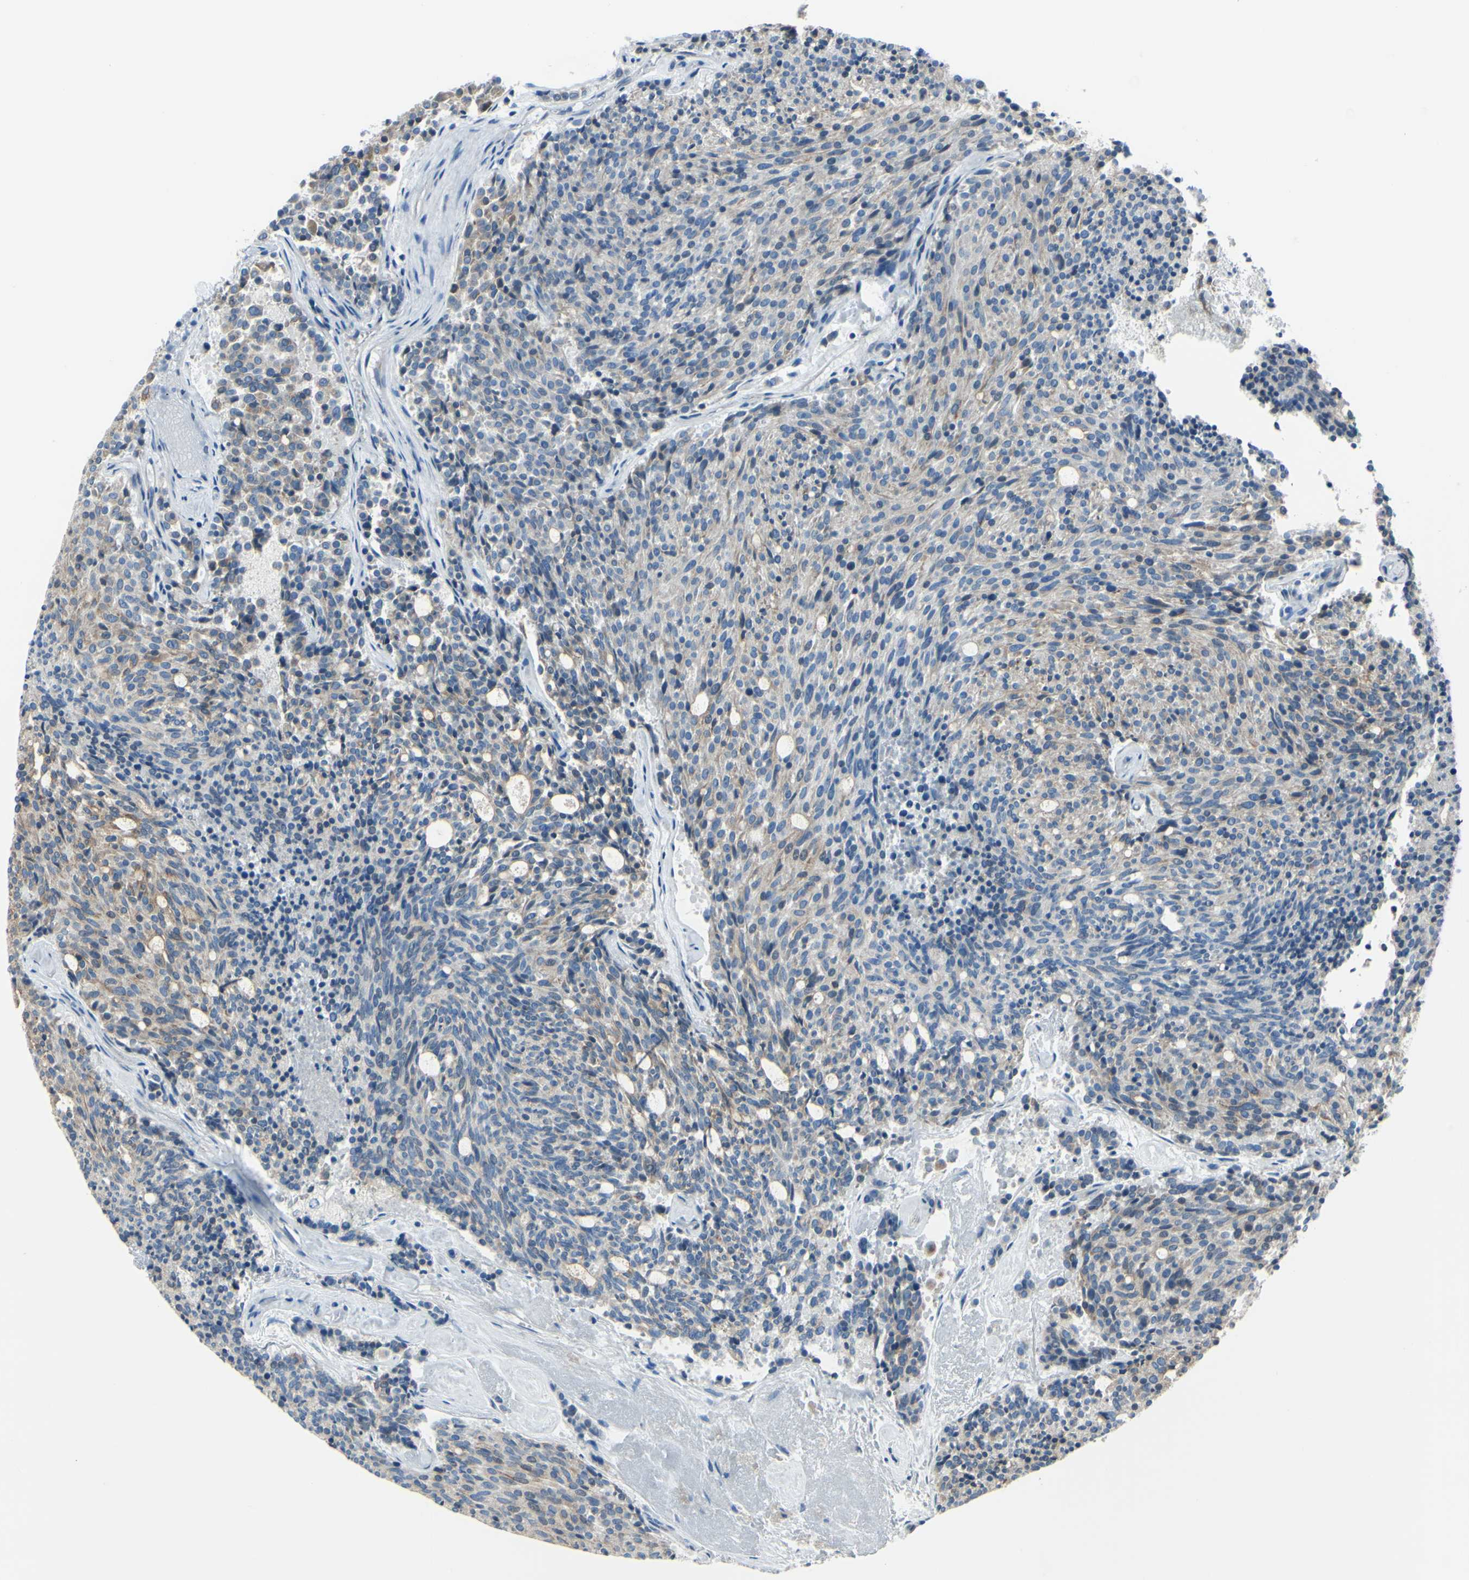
{"staining": {"intensity": "weak", "quantity": ">75%", "location": "cytoplasmic/membranous"}, "tissue": "carcinoid", "cell_type": "Tumor cells", "image_type": "cancer", "snomed": [{"axis": "morphology", "description": "Carcinoid, malignant, NOS"}, {"axis": "topography", "description": "Pancreas"}], "caption": "Carcinoid tissue exhibits weak cytoplasmic/membranous staining in approximately >75% of tumor cells, visualized by immunohistochemistry.", "gene": "SELENOS", "patient": {"sex": "female", "age": 54}}